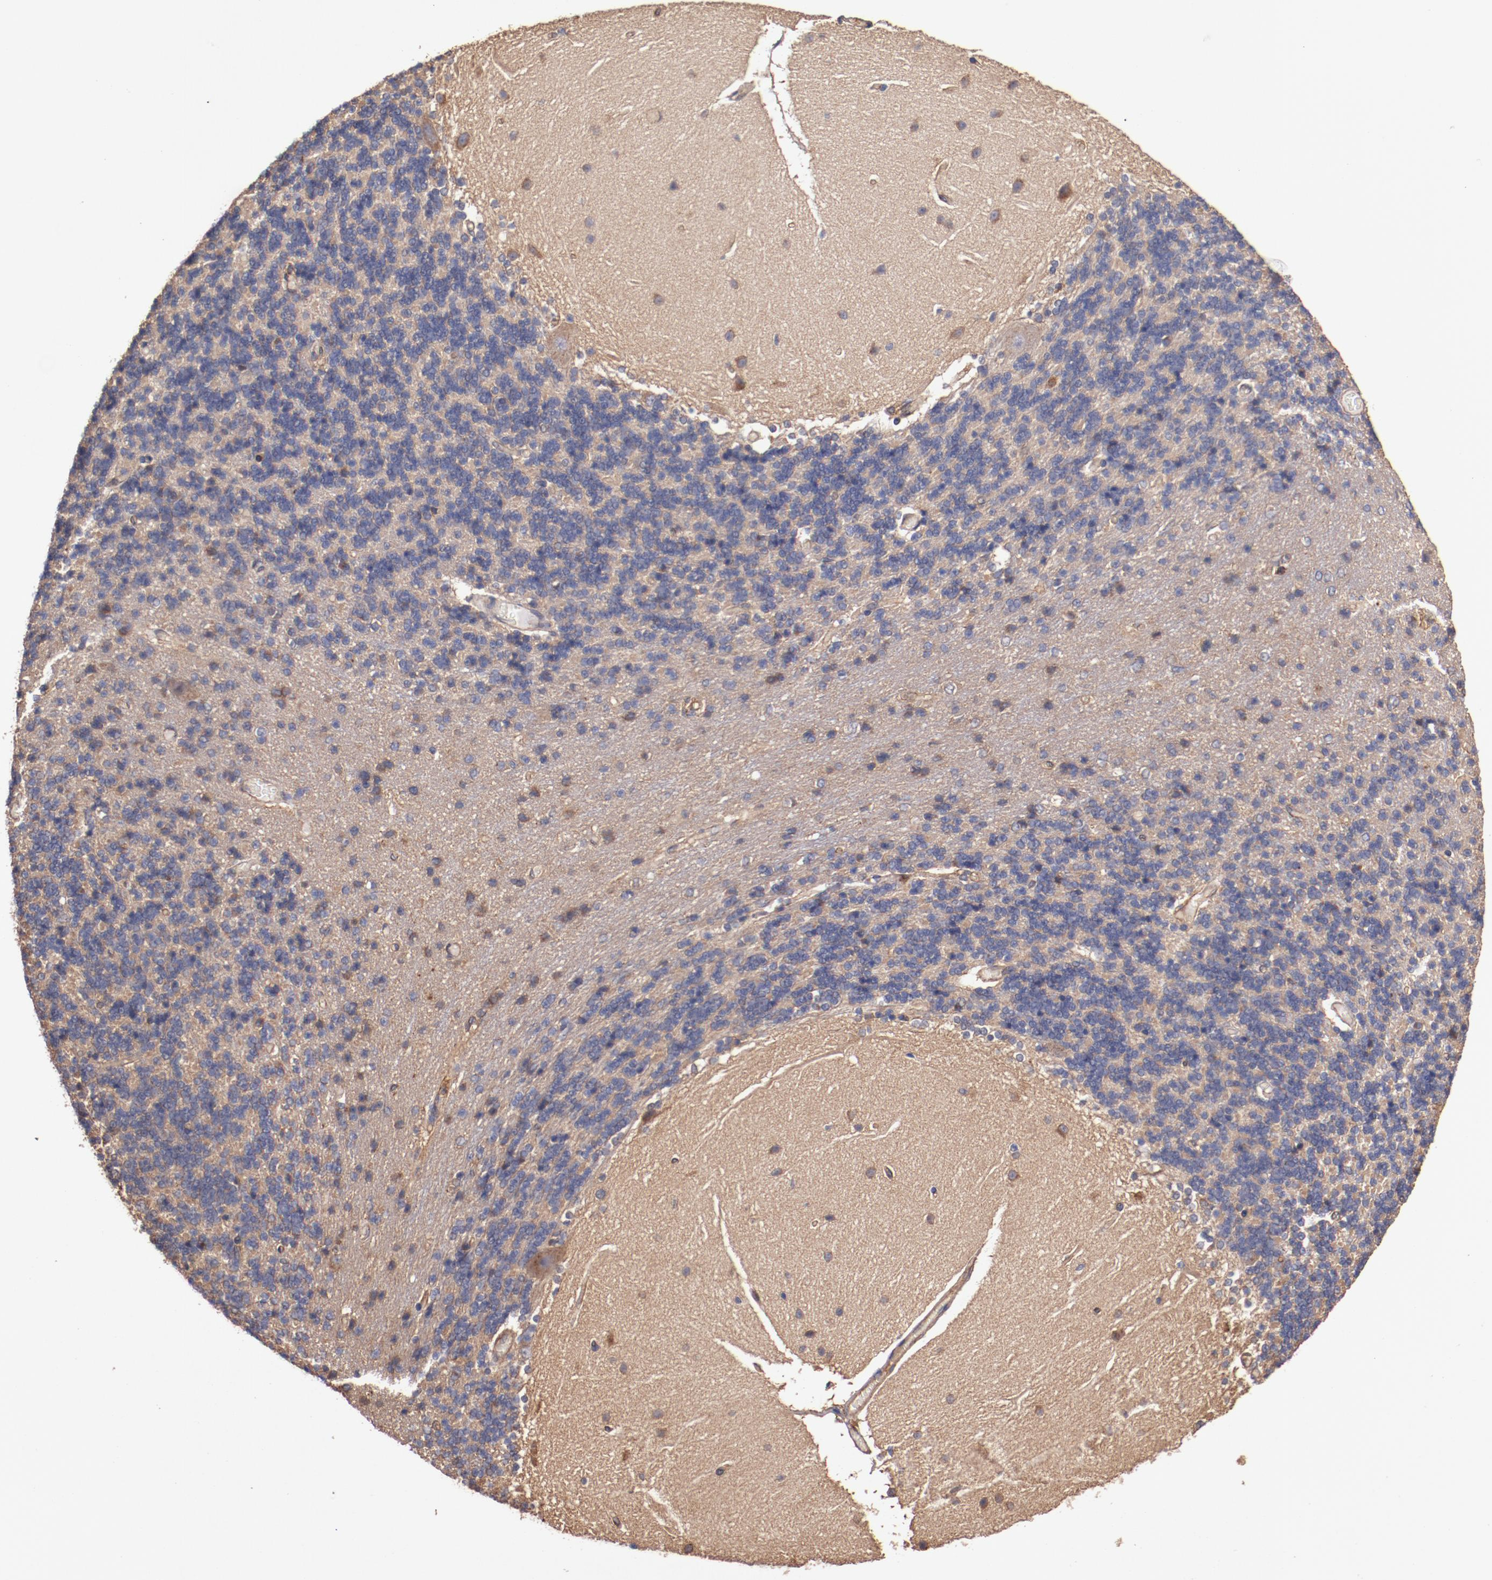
{"staining": {"intensity": "moderate", "quantity": ">75%", "location": "cytoplasmic/membranous"}, "tissue": "cerebellum", "cell_type": "Cells in granular layer", "image_type": "normal", "snomed": [{"axis": "morphology", "description": "Normal tissue, NOS"}, {"axis": "topography", "description": "Cerebellum"}], "caption": "Protein expression analysis of unremarkable cerebellum demonstrates moderate cytoplasmic/membranous staining in approximately >75% of cells in granular layer.", "gene": "TMOD3", "patient": {"sex": "female", "age": 54}}